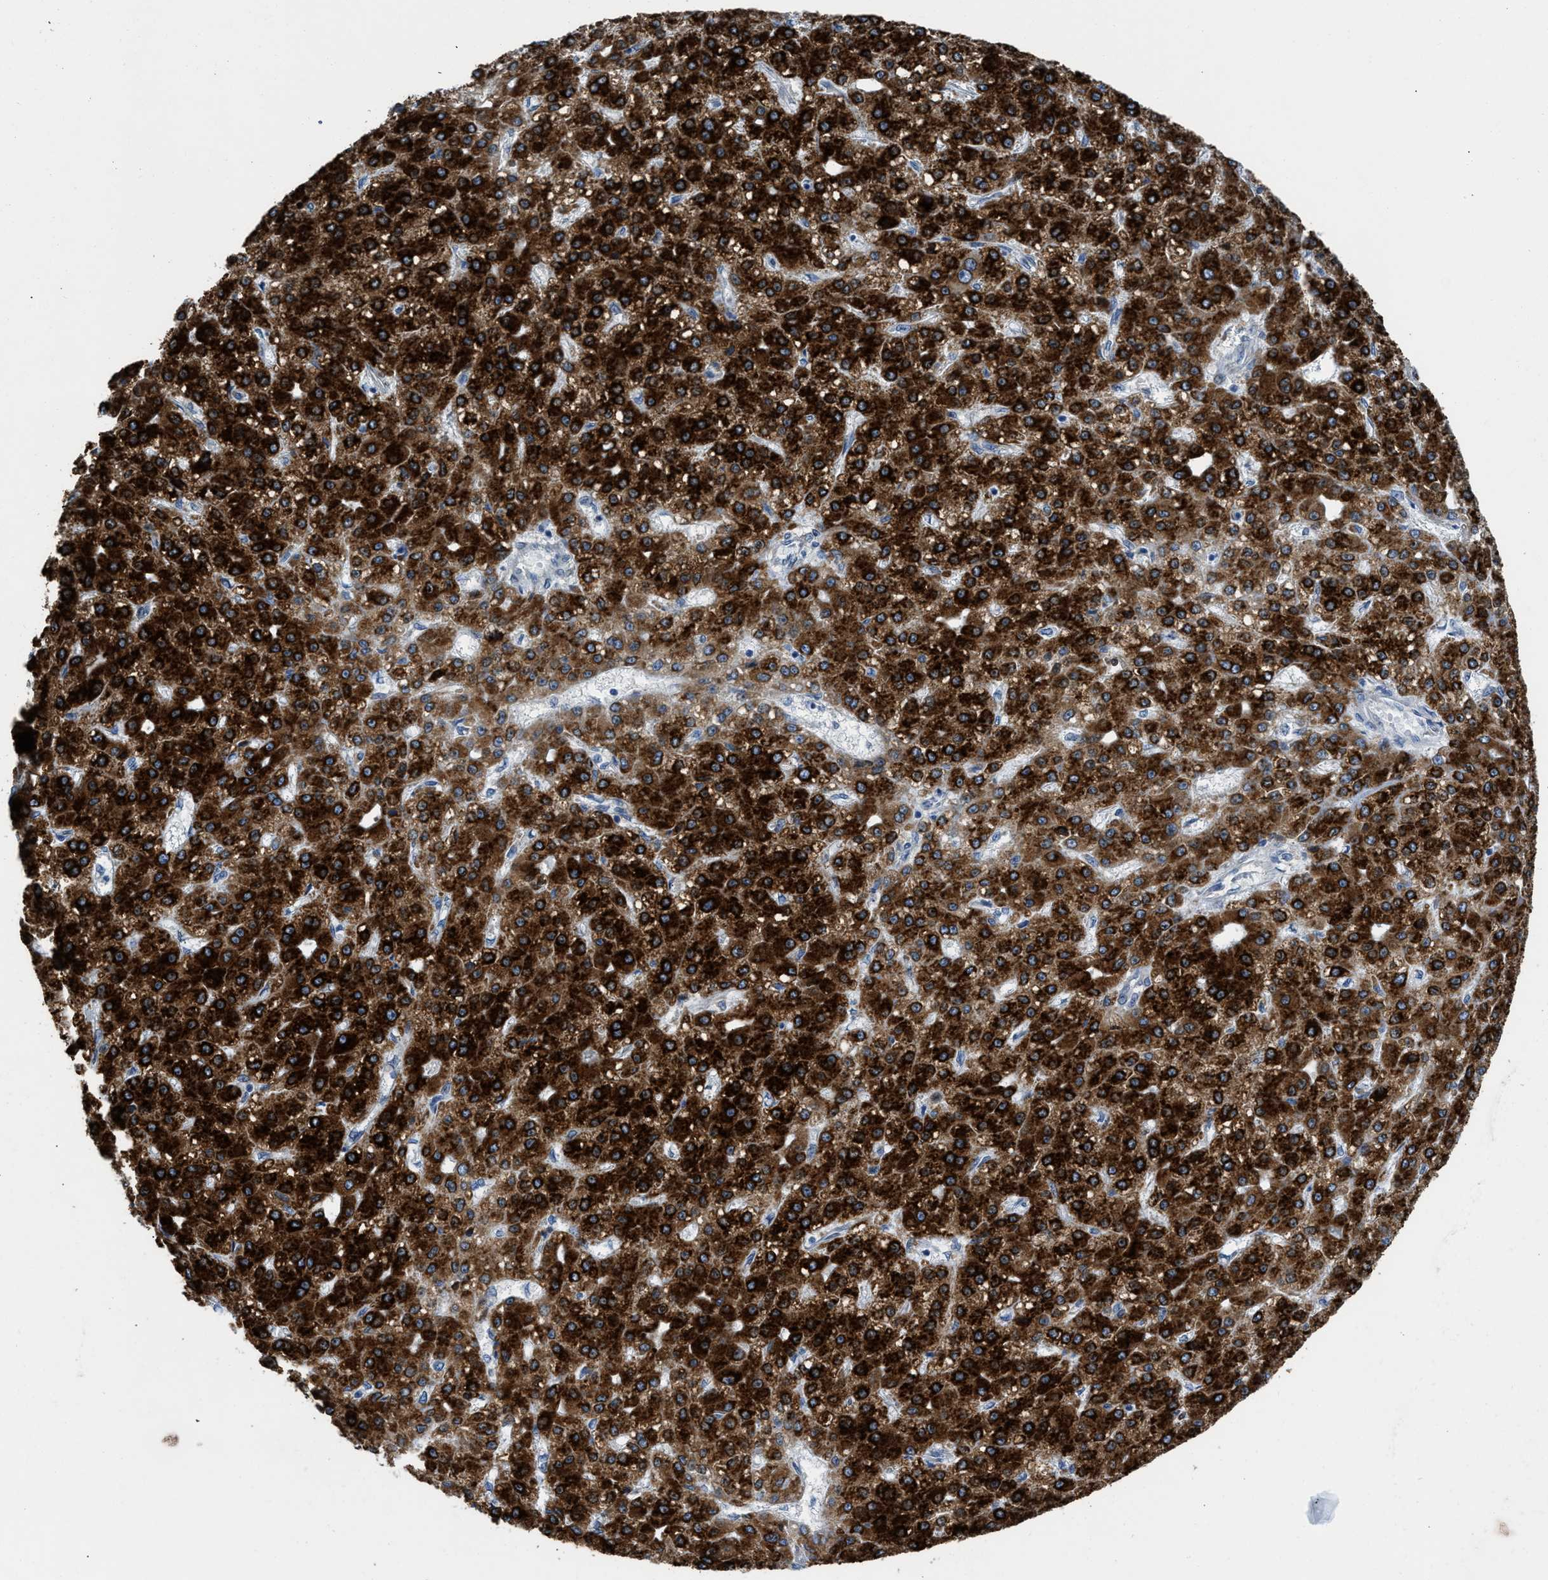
{"staining": {"intensity": "strong", "quantity": ">75%", "location": "cytoplasmic/membranous"}, "tissue": "liver cancer", "cell_type": "Tumor cells", "image_type": "cancer", "snomed": [{"axis": "morphology", "description": "Carcinoma, Hepatocellular, NOS"}, {"axis": "topography", "description": "Liver"}], "caption": "Immunohistochemical staining of human liver hepatocellular carcinoma displays high levels of strong cytoplasmic/membranous protein expression in approximately >75% of tumor cells. (DAB IHC, brown staining for protein, blue staining for nuclei).", "gene": "GGCX", "patient": {"sex": "male", "age": 67}}